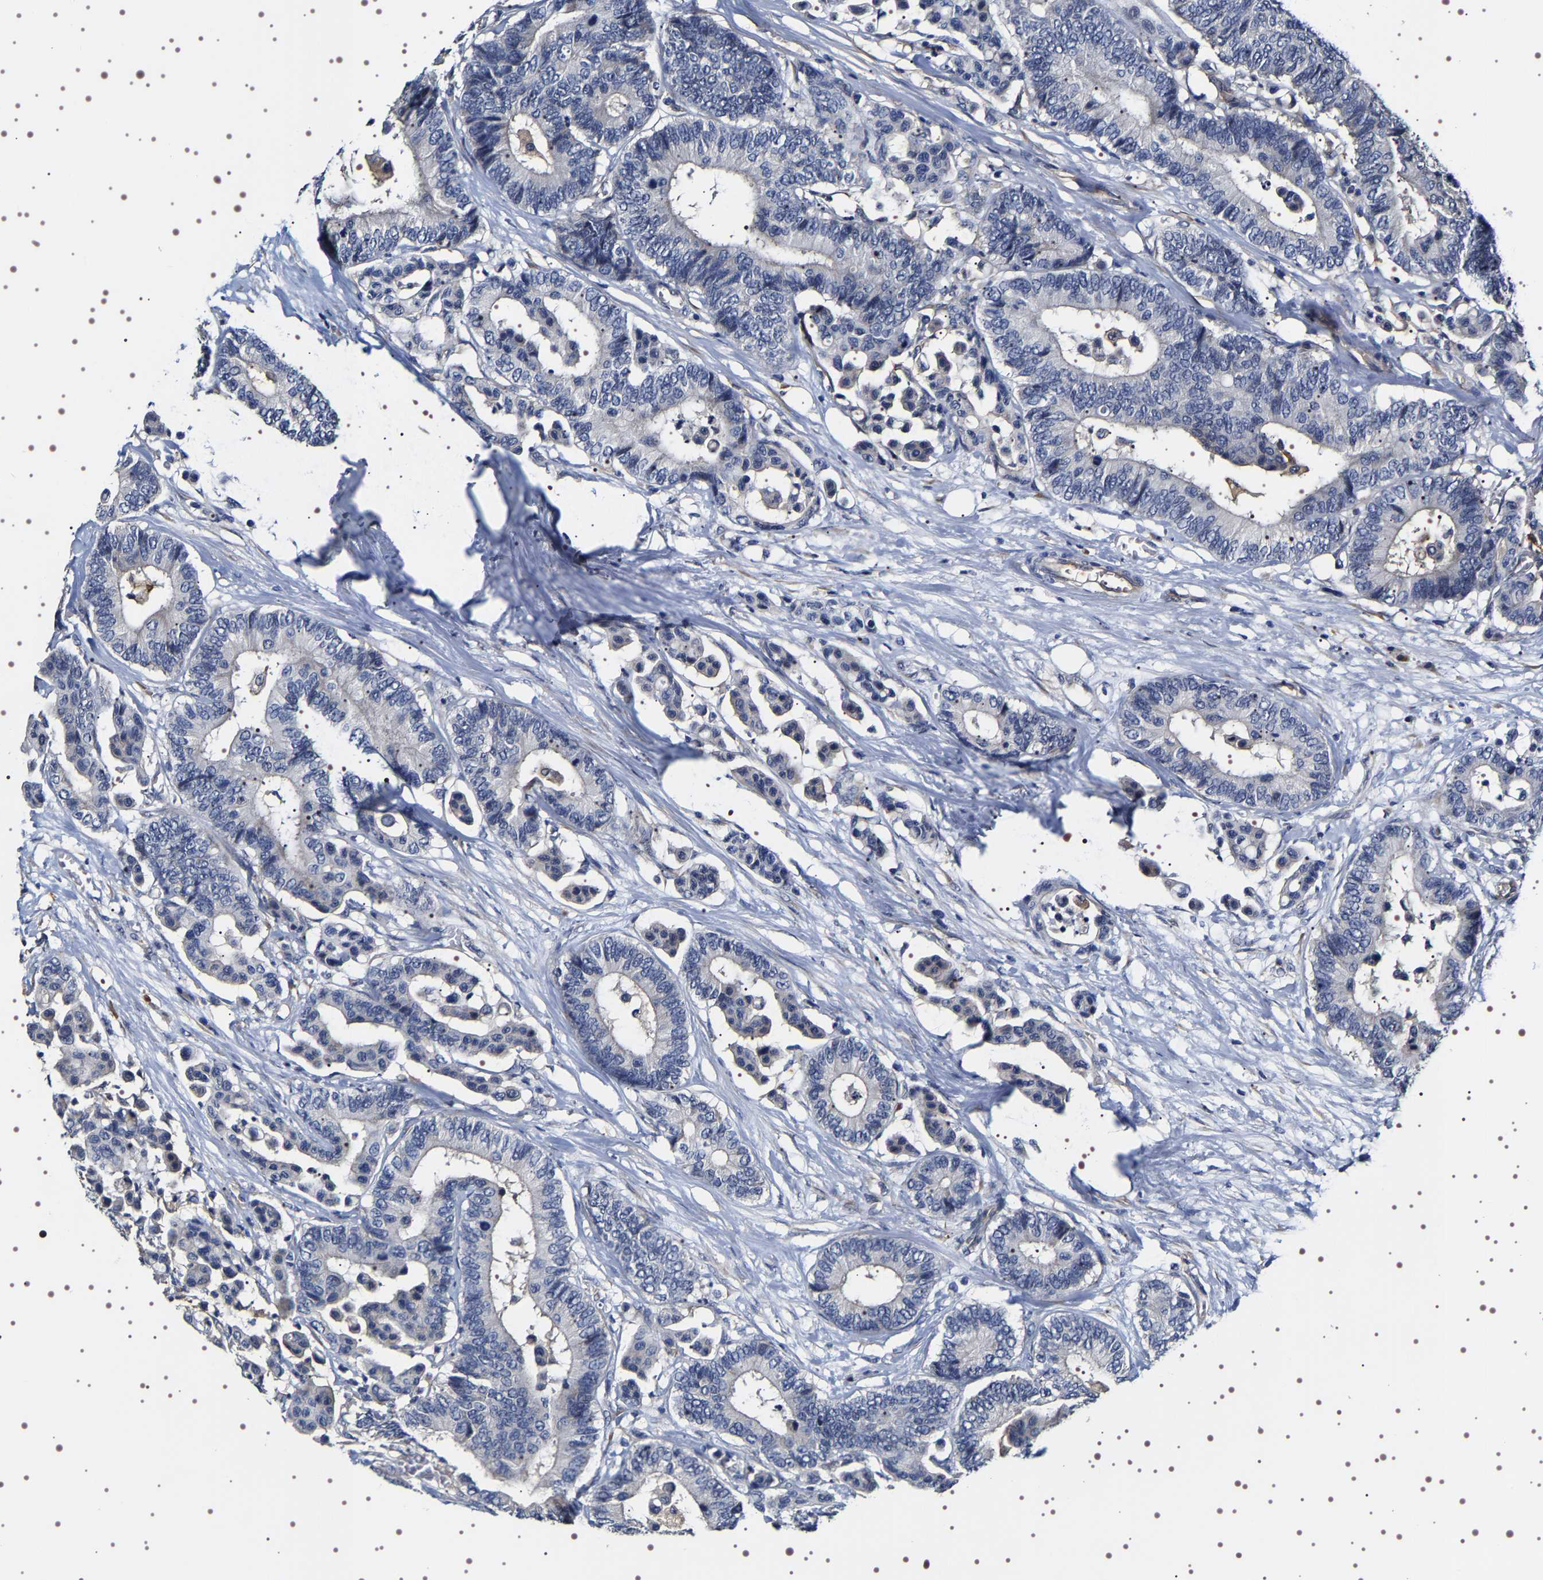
{"staining": {"intensity": "negative", "quantity": "none", "location": "none"}, "tissue": "colorectal cancer", "cell_type": "Tumor cells", "image_type": "cancer", "snomed": [{"axis": "morphology", "description": "Normal tissue, NOS"}, {"axis": "morphology", "description": "Adenocarcinoma, NOS"}, {"axis": "topography", "description": "Colon"}], "caption": "Immunohistochemistry image of neoplastic tissue: colorectal cancer stained with DAB (3,3'-diaminobenzidine) displays no significant protein staining in tumor cells.", "gene": "ALPL", "patient": {"sex": "male", "age": 82}}